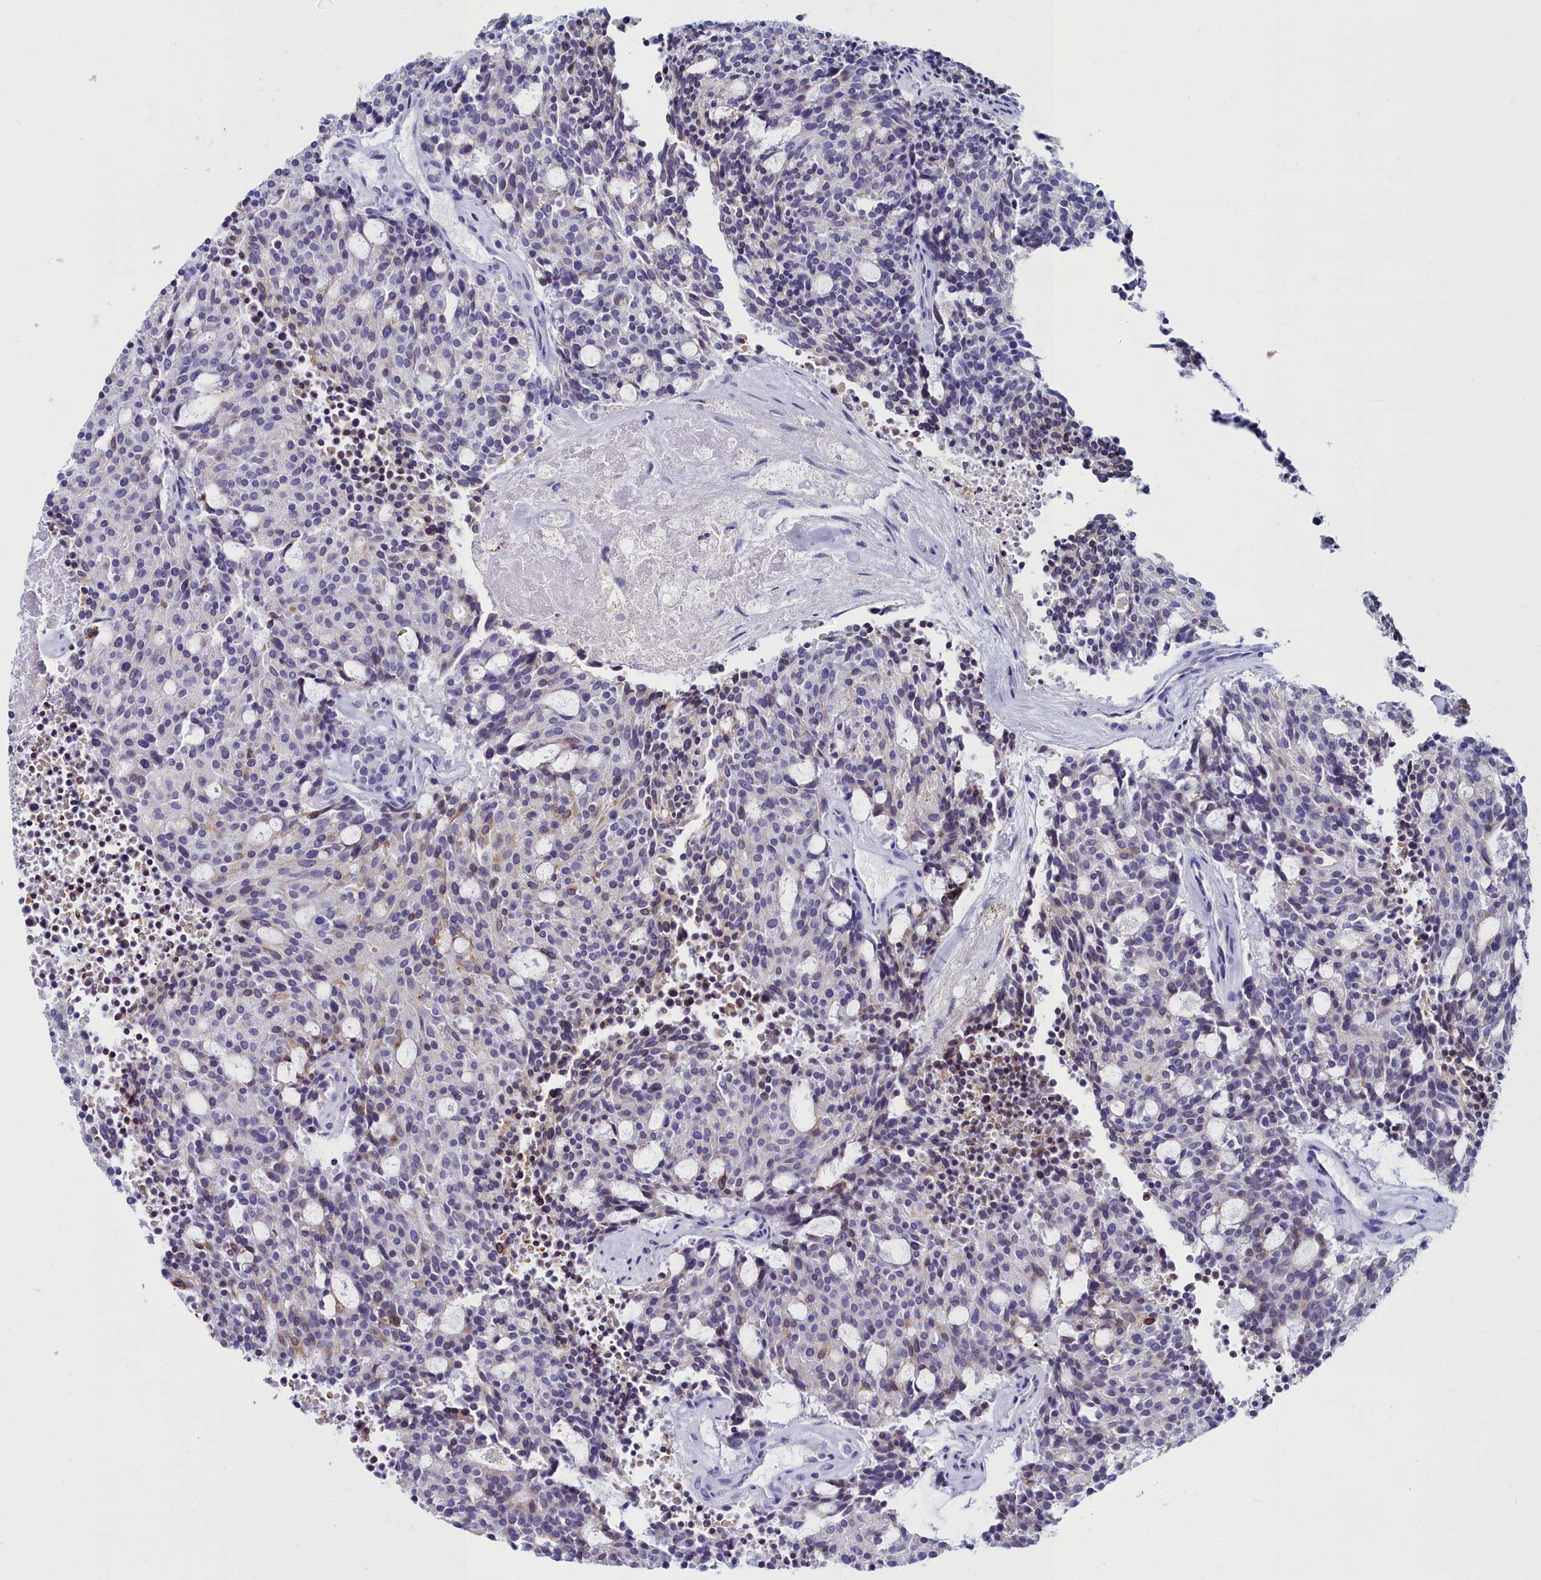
{"staining": {"intensity": "weak", "quantity": "<25%", "location": "cytoplasmic/membranous"}, "tissue": "carcinoid", "cell_type": "Tumor cells", "image_type": "cancer", "snomed": [{"axis": "morphology", "description": "Carcinoid, malignant, NOS"}, {"axis": "topography", "description": "Pancreas"}], "caption": "Human carcinoid stained for a protein using IHC shows no expression in tumor cells.", "gene": "ELAPOR2", "patient": {"sex": "female", "age": 54}}